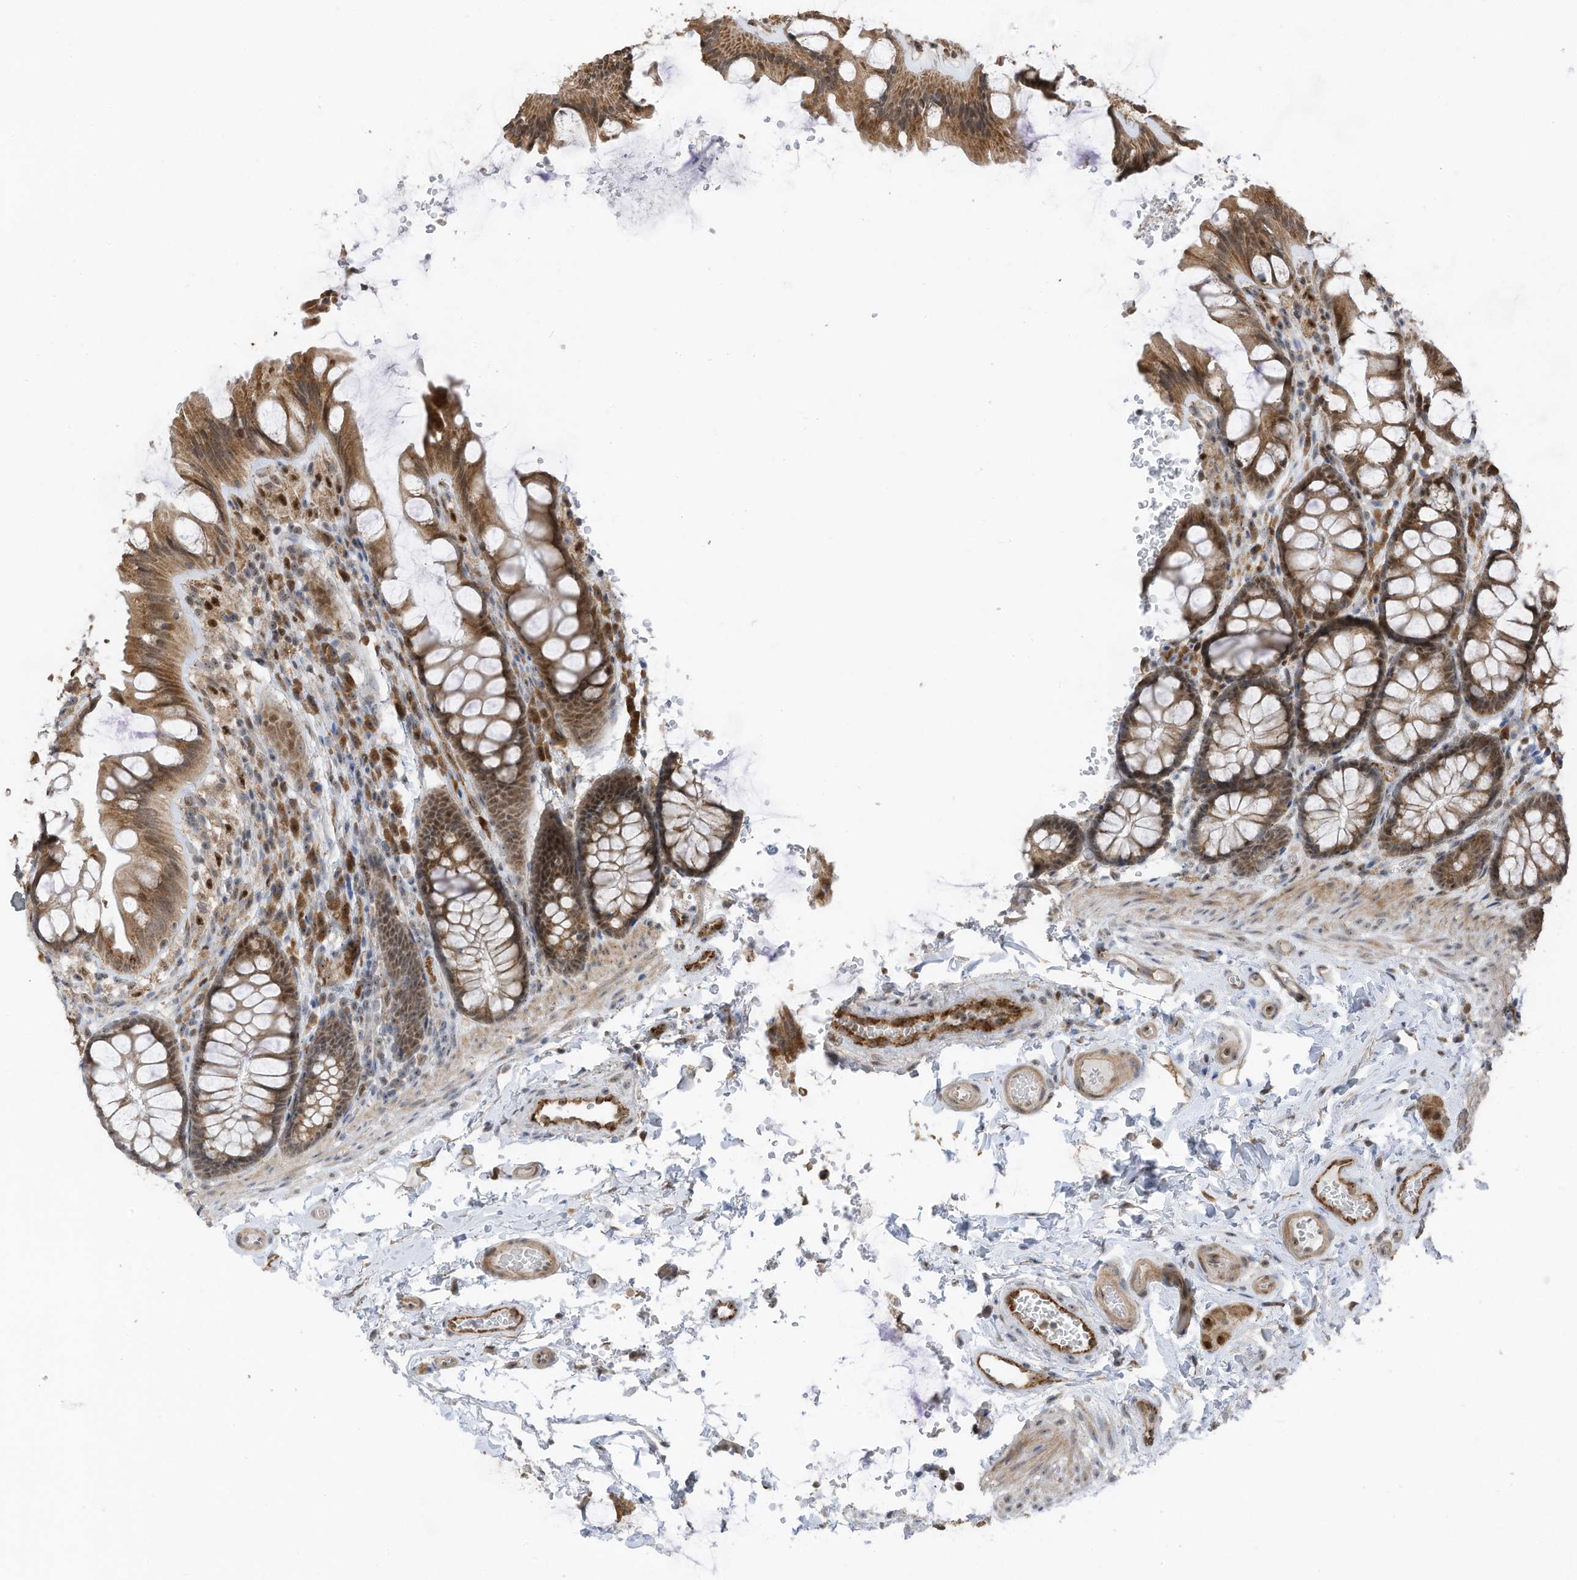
{"staining": {"intensity": "moderate", "quantity": ">75%", "location": "cytoplasmic/membranous,nuclear"}, "tissue": "colon", "cell_type": "Endothelial cells", "image_type": "normal", "snomed": [{"axis": "morphology", "description": "Normal tissue, NOS"}, {"axis": "topography", "description": "Colon"}], "caption": "High-magnification brightfield microscopy of benign colon stained with DAB (brown) and counterstained with hematoxylin (blue). endothelial cells exhibit moderate cytoplasmic/membranous,nuclear expression is identified in approximately>75% of cells. The staining was performed using DAB to visualize the protein expression in brown, while the nuclei were stained in blue with hematoxylin (Magnification: 20x).", "gene": "ERLEC1", "patient": {"sex": "male", "age": 47}}